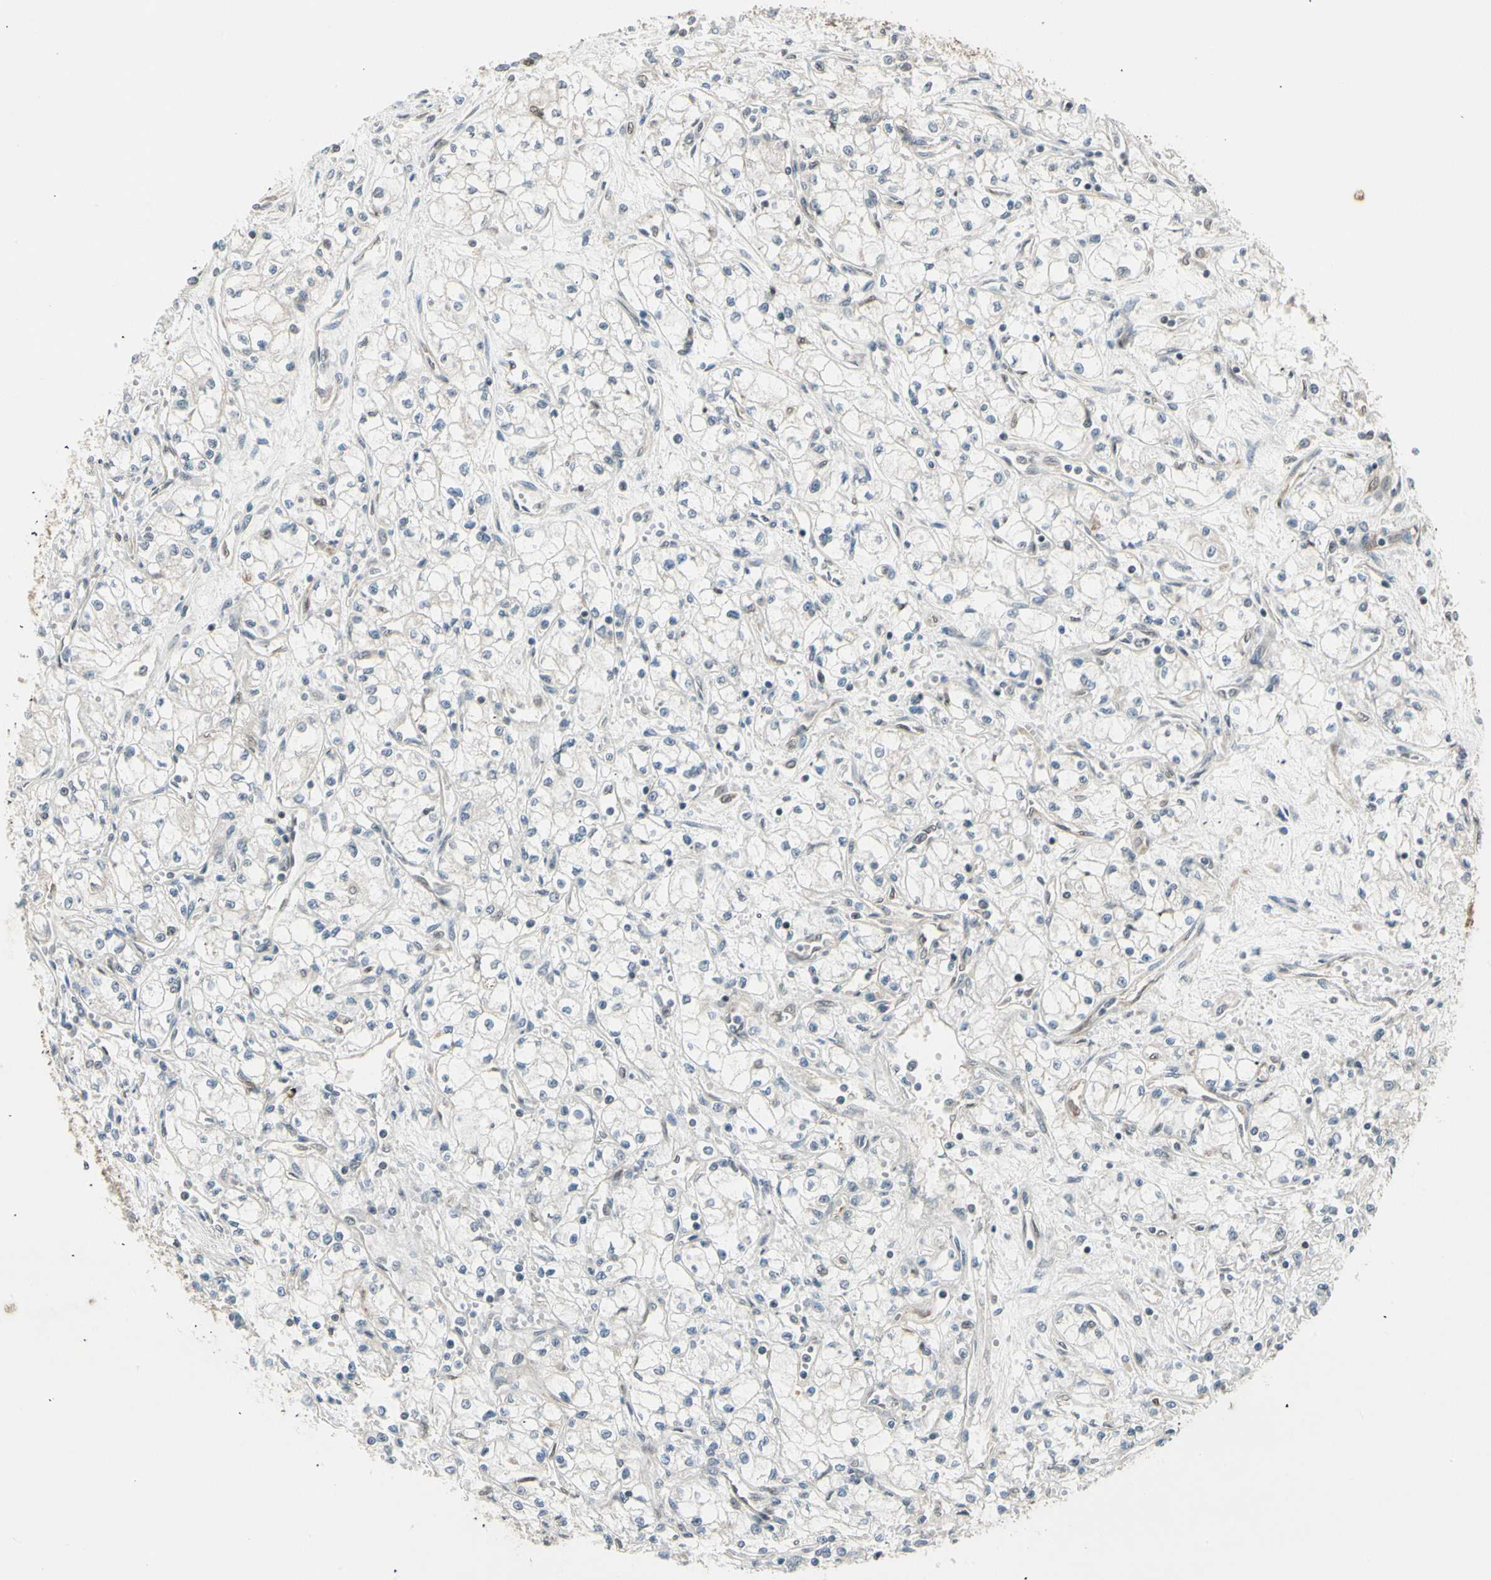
{"staining": {"intensity": "negative", "quantity": "none", "location": "none"}, "tissue": "renal cancer", "cell_type": "Tumor cells", "image_type": "cancer", "snomed": [{"axis": "morphology", "description": "Normal tissue, NOS"}, {"axis": "morphology", "description": "Adenocarcinoma, NOS"}, {"axis": "topography", "description": "Kidney"}], "caption": "A histopathology image of adenocarcinoma (renal) stained for a protein reveals no brown staining in tumor cells. (Stains: DAB immunohistochemistry with hematoxylin counter stain, Microscopy: brightfield microscopy at high magnification).", "gene": "SVBP", "patient": {"sex": "male", "age": 59}}